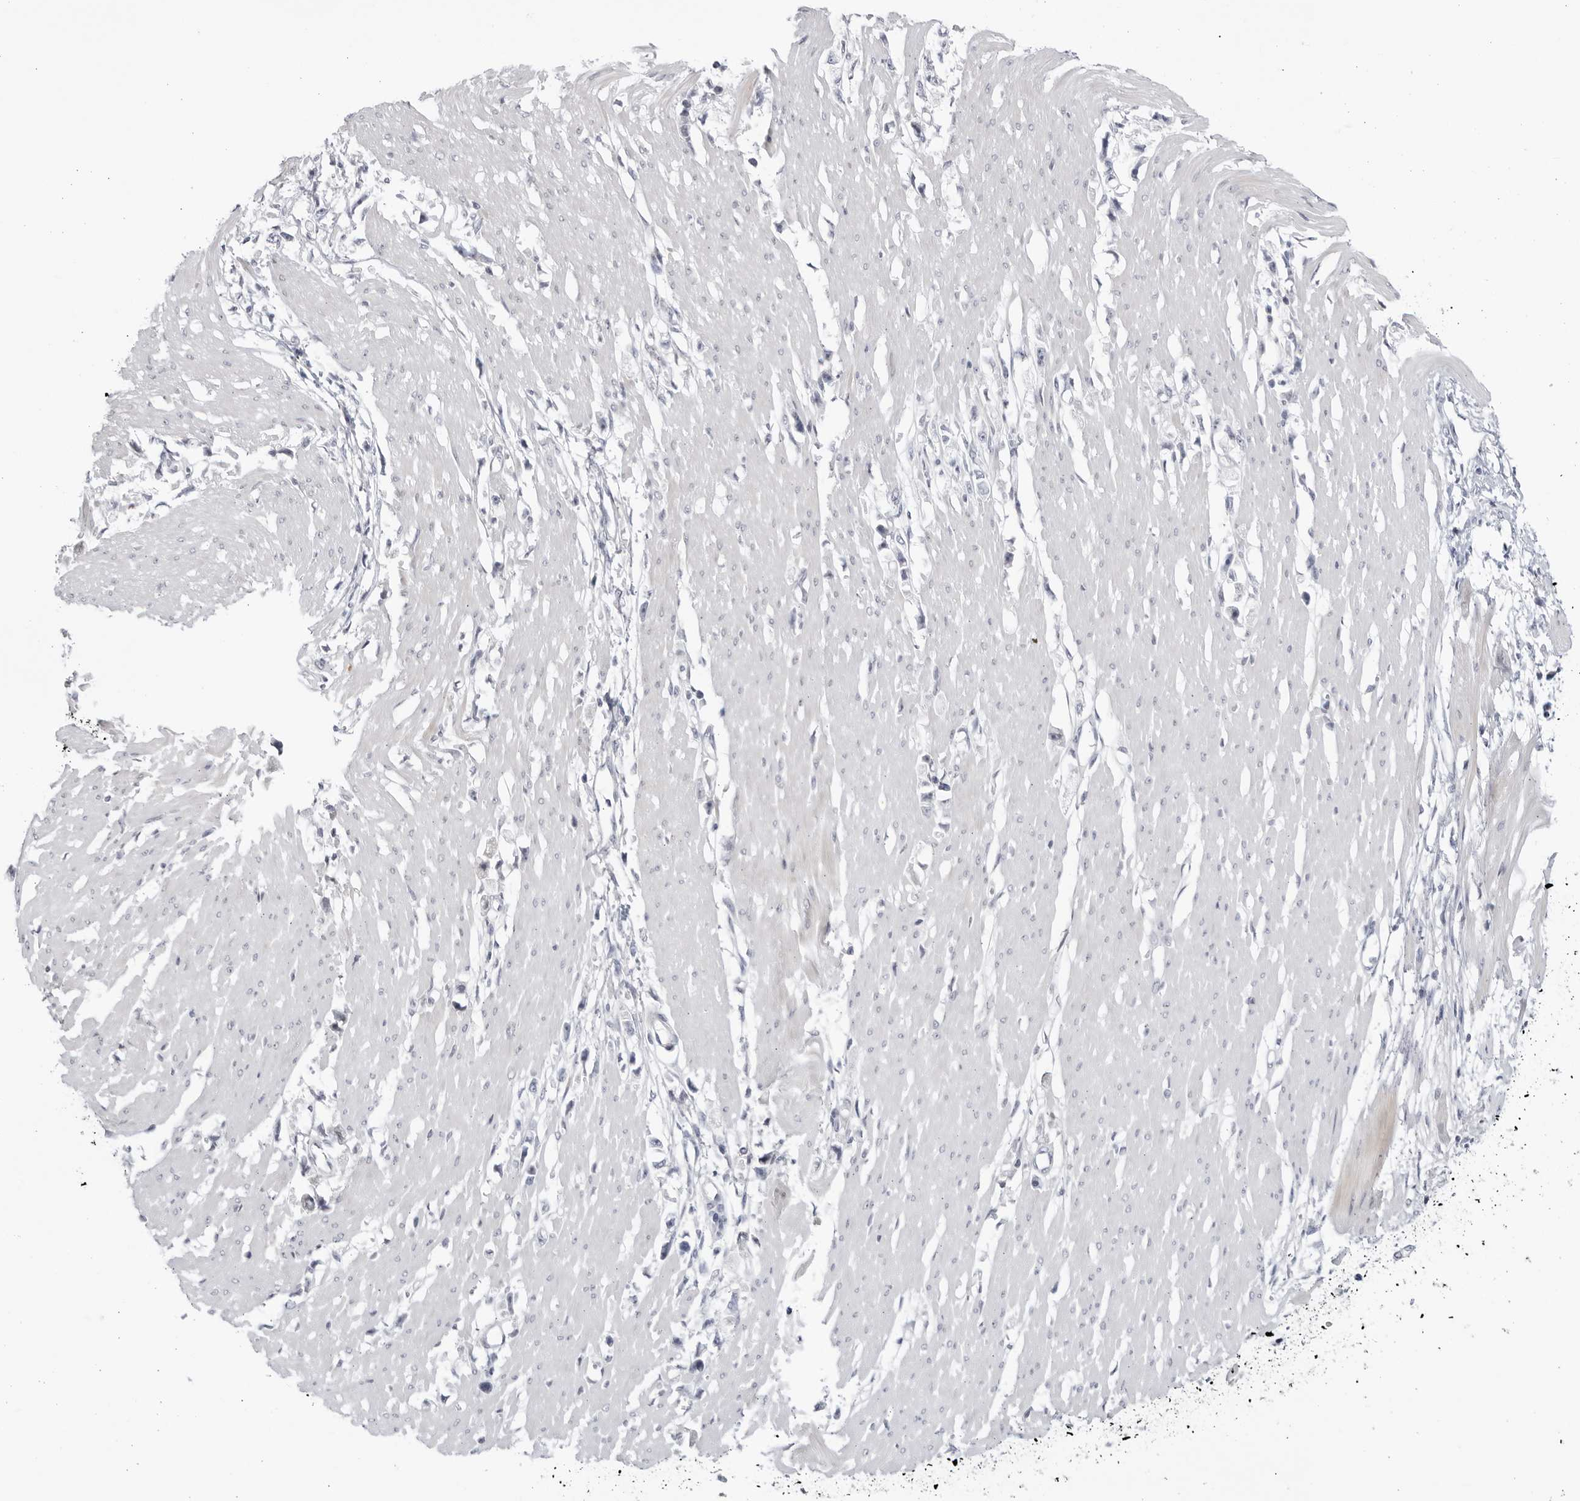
{"staining": {"intensity": "negative", "quantity": "none", "location": "none"}, "tissue": "stomach cancer", "cell_type": "Tumor cells", "image_type": "cancer", "snomed": [{"axis": "morphology", "description": "Adenocarcinoma, NOS"}, {"axis": "topography", "description": "Stomach"}], "caption": "IHC of human stomach cancer exhibits no expression in tumor cells. (Immunohistochemistry, brightfield microscopy, high magnification).", "gene": "CNBD1", "patient": {"sex": "female", "age": 59}}